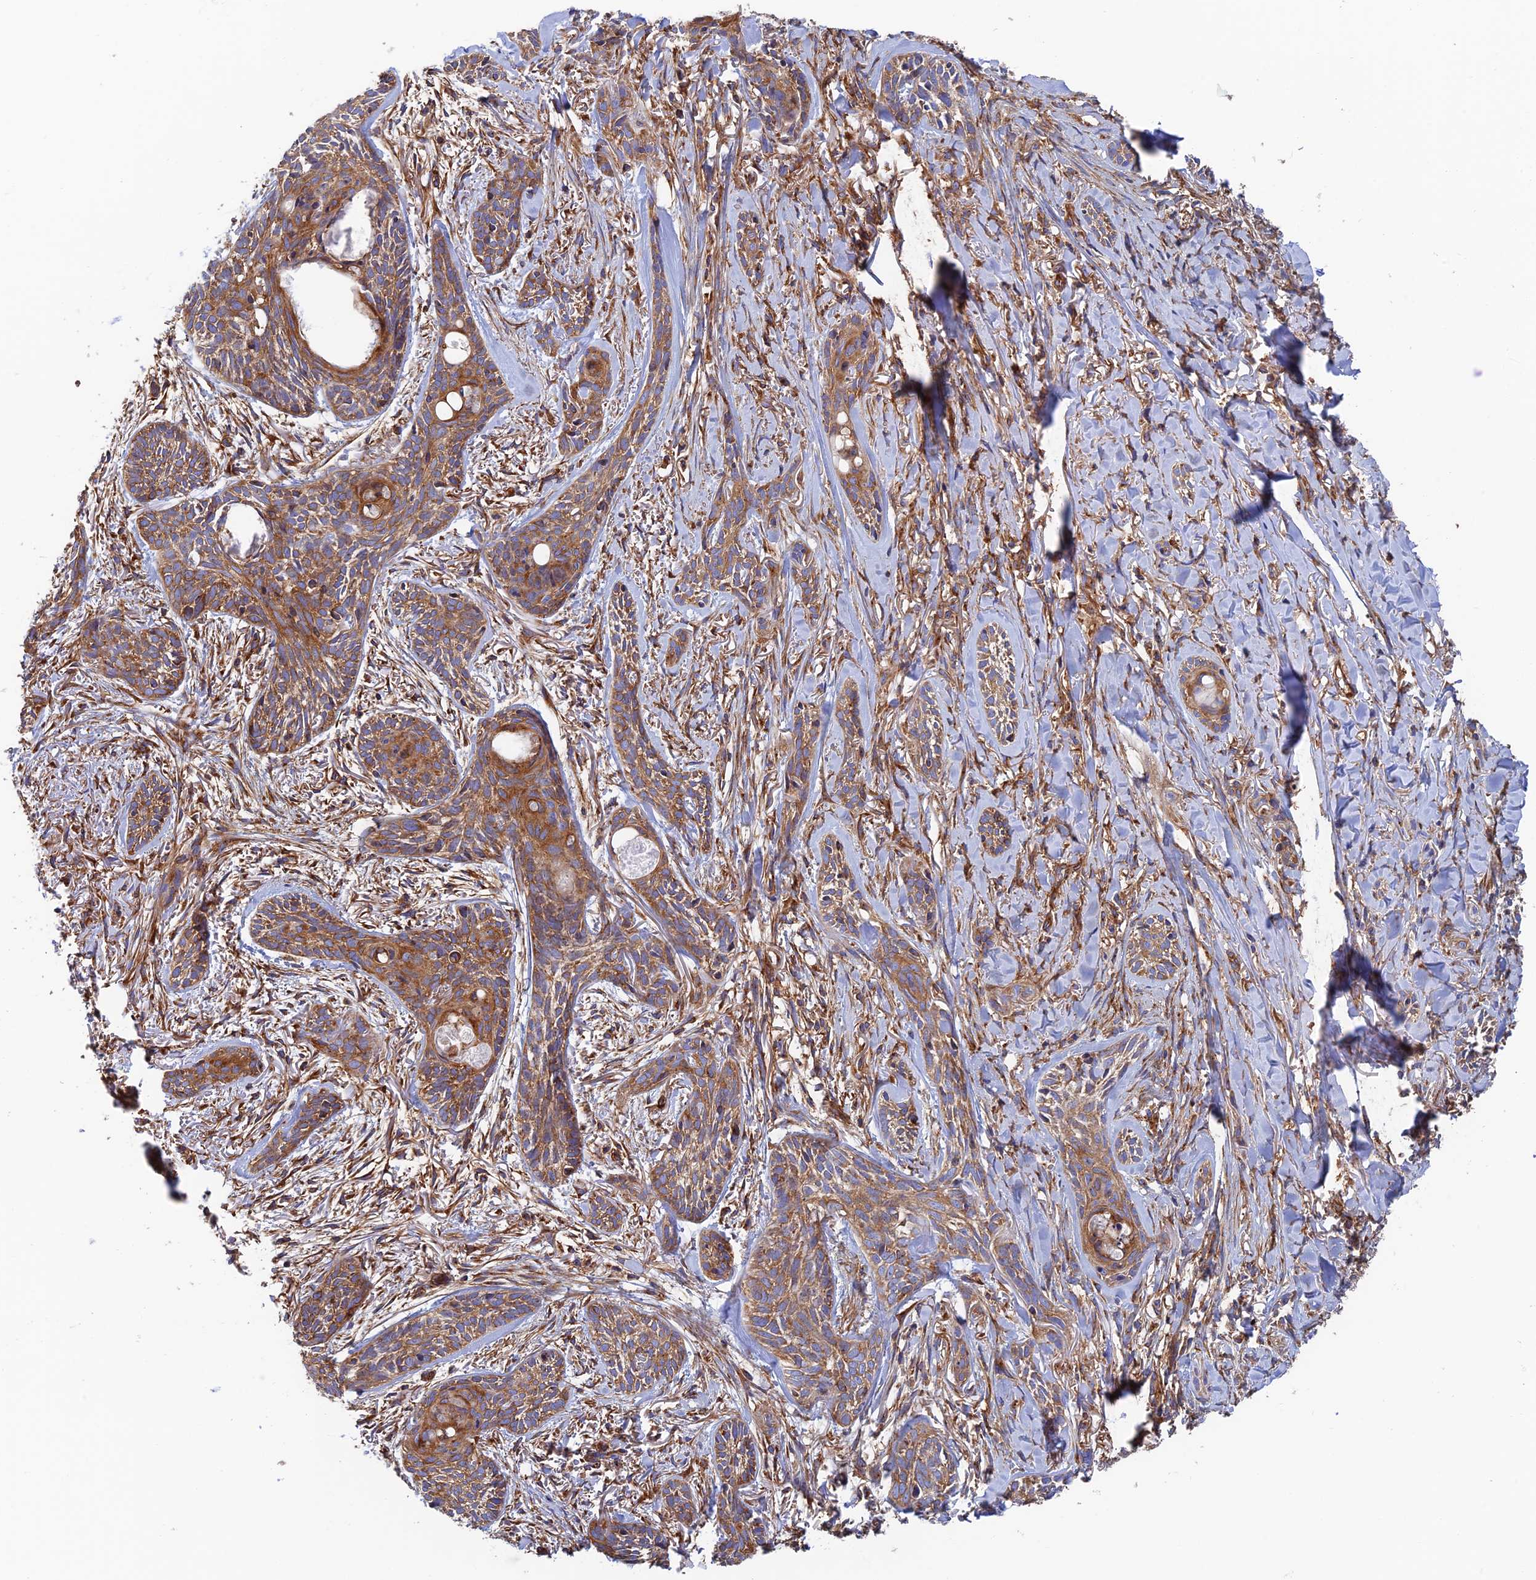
{"staining": {"intensity": "moderate", "quantity": ">75%", "location": "cytoplasmic/membranous"}, "tissue": "skin cancer", "cell_type": "Tumor cells", "image_type": "cancer", "snomed": [{"axis": "morphology", "description": "Basal cell carcinoma"}, {"axis": "topography", "description": "Skin"}], "caption": "Skin cancer was stained to show a protein in brown. There is medium levels of moderate cytoplasmic/membranous expression in about >75% of tumor cells.", "gene": "DCTN2", "patient": {"sex": "female", "age": 59}}